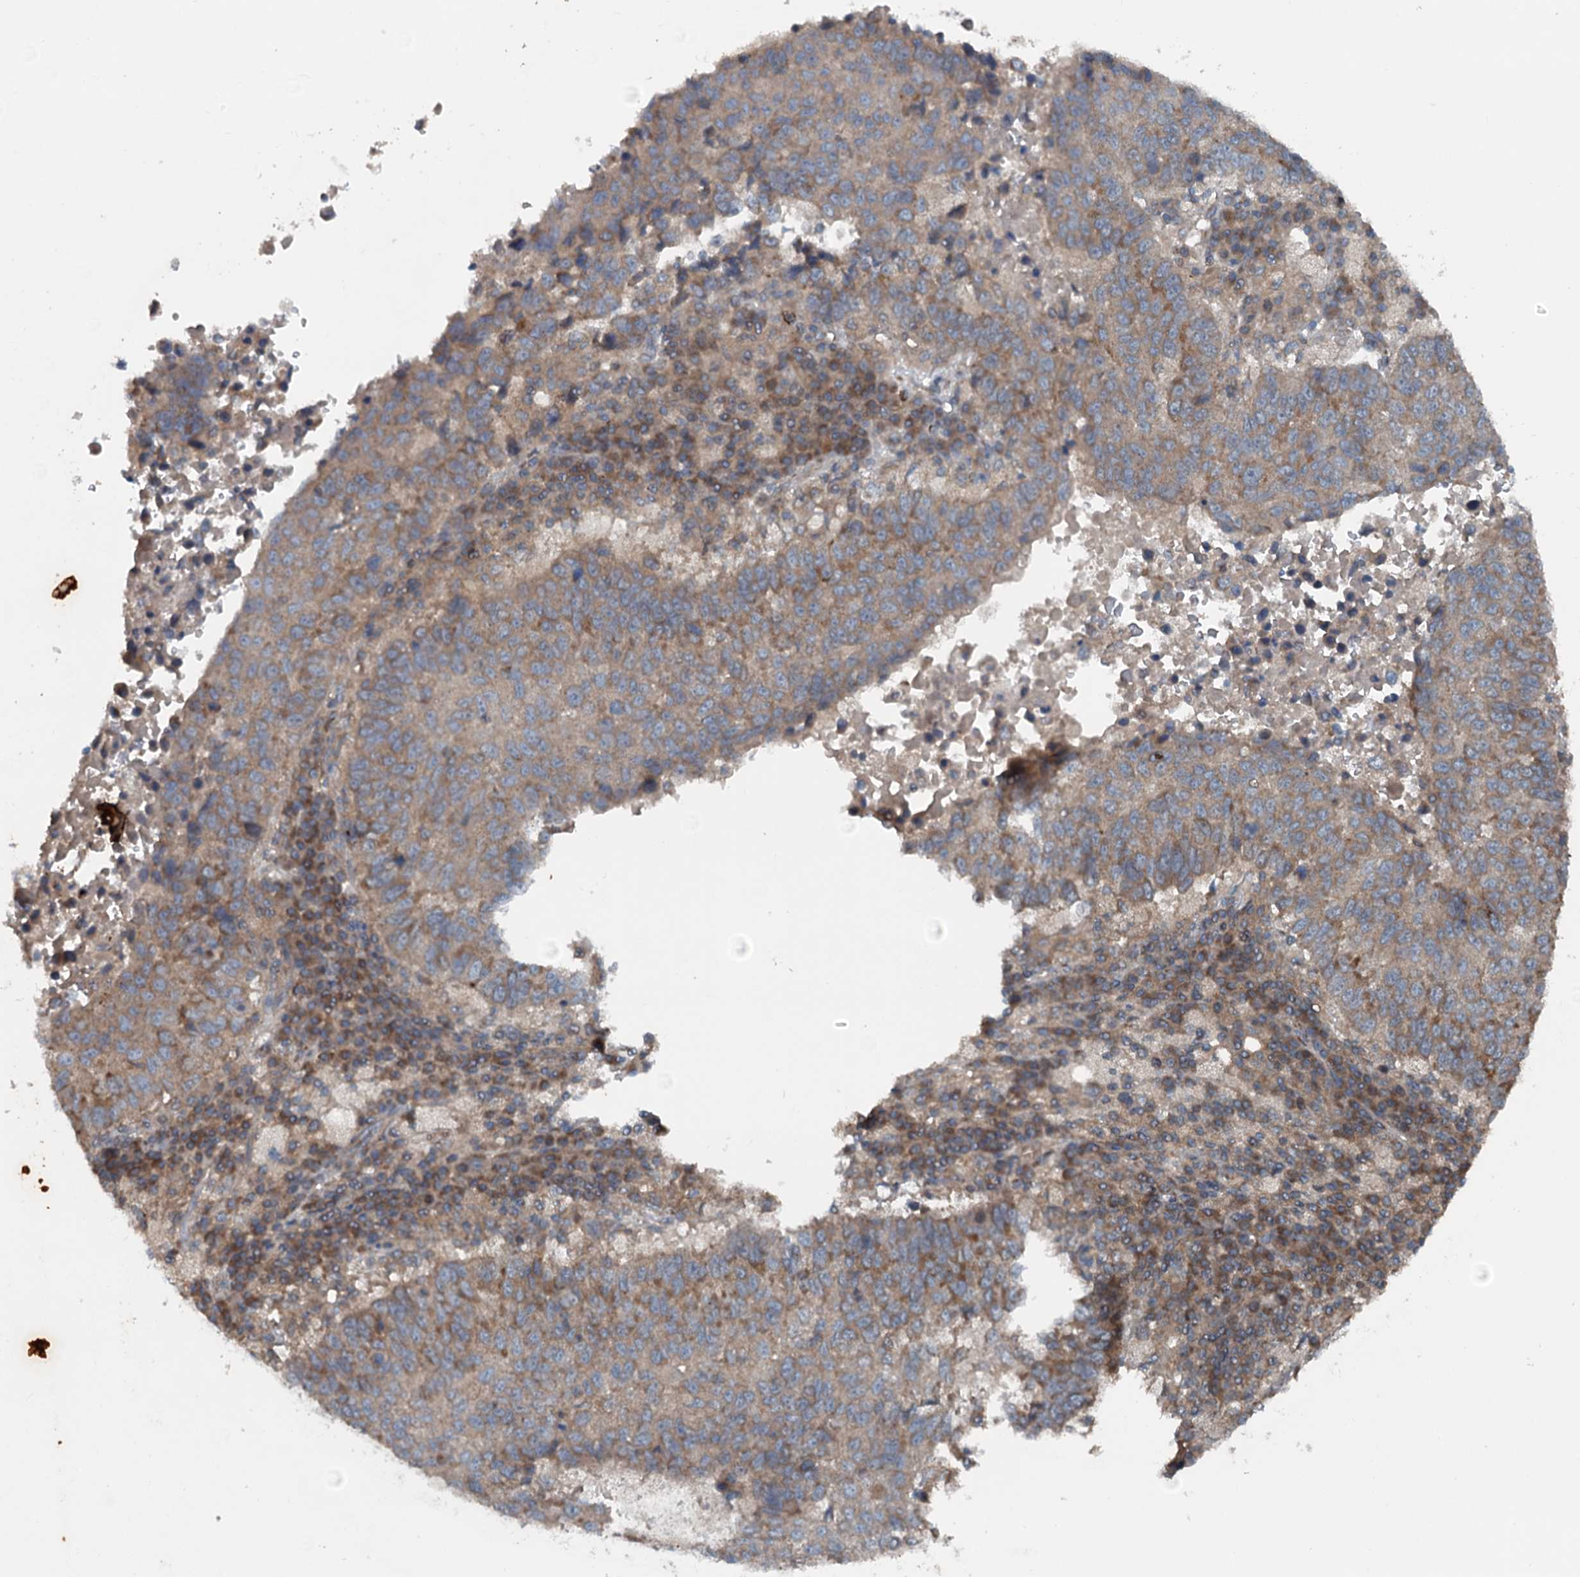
{"staining": {"intensity": "moderate", "quantity": "25%-75%", "location": "cytoplasmic/membranous"}, "tissue": "lung cancer", "cell_type": "Tumor cells", "image_type": "cancer", "snomed": [{"axis": "morphology", "description": "Squamous cell carcinoma, NOS"}, {"axis": "topography", "description": "Lung"}], "caption": "Lung cancer stained for a protein (brown) displays moderate cytoplasmic/membranous positive staining in approximately 25%-75% of tumor cells.", "gene": "TEDC1", "patient": {"sex": "male", "age": 73}}